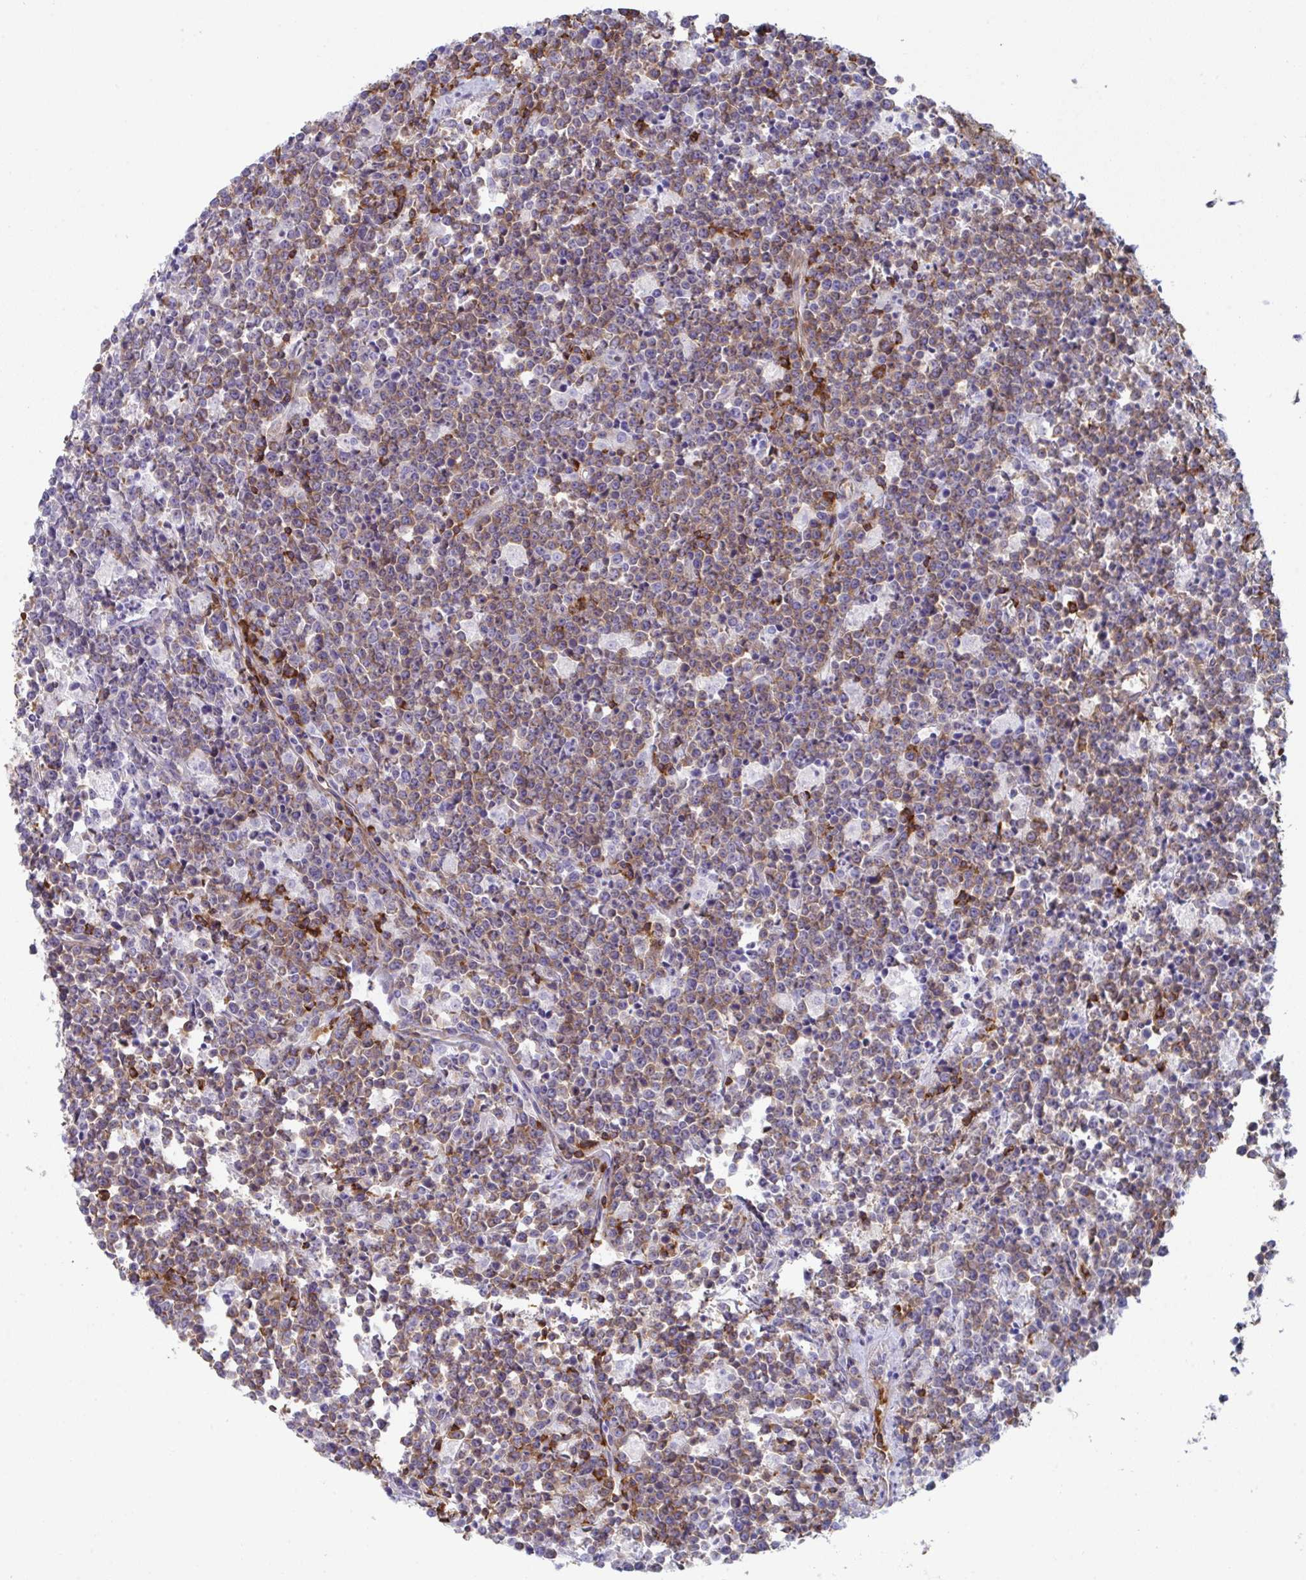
{"staining": {"intensity": "moderate", "quantity": ">75%", "location": "cytoplasmic/membranous"}, "tissue": "lymphoma", "cell_type": "Tumor cells", "image_type": "cancer", "snomed": [{"axis": "morphology", "description": "Malignant lymphoma, non-Hodgkin's type, High grade"}, {"axis": "topography", "description": "Small intestine"}], "caption": "The immunohistochemical stain highlights moderate cytoplasmic/membranous staining in tumor cells of lymphoma tissue.", "gene": "WNK1", "patient": {"sex": "female", "age": 56}}